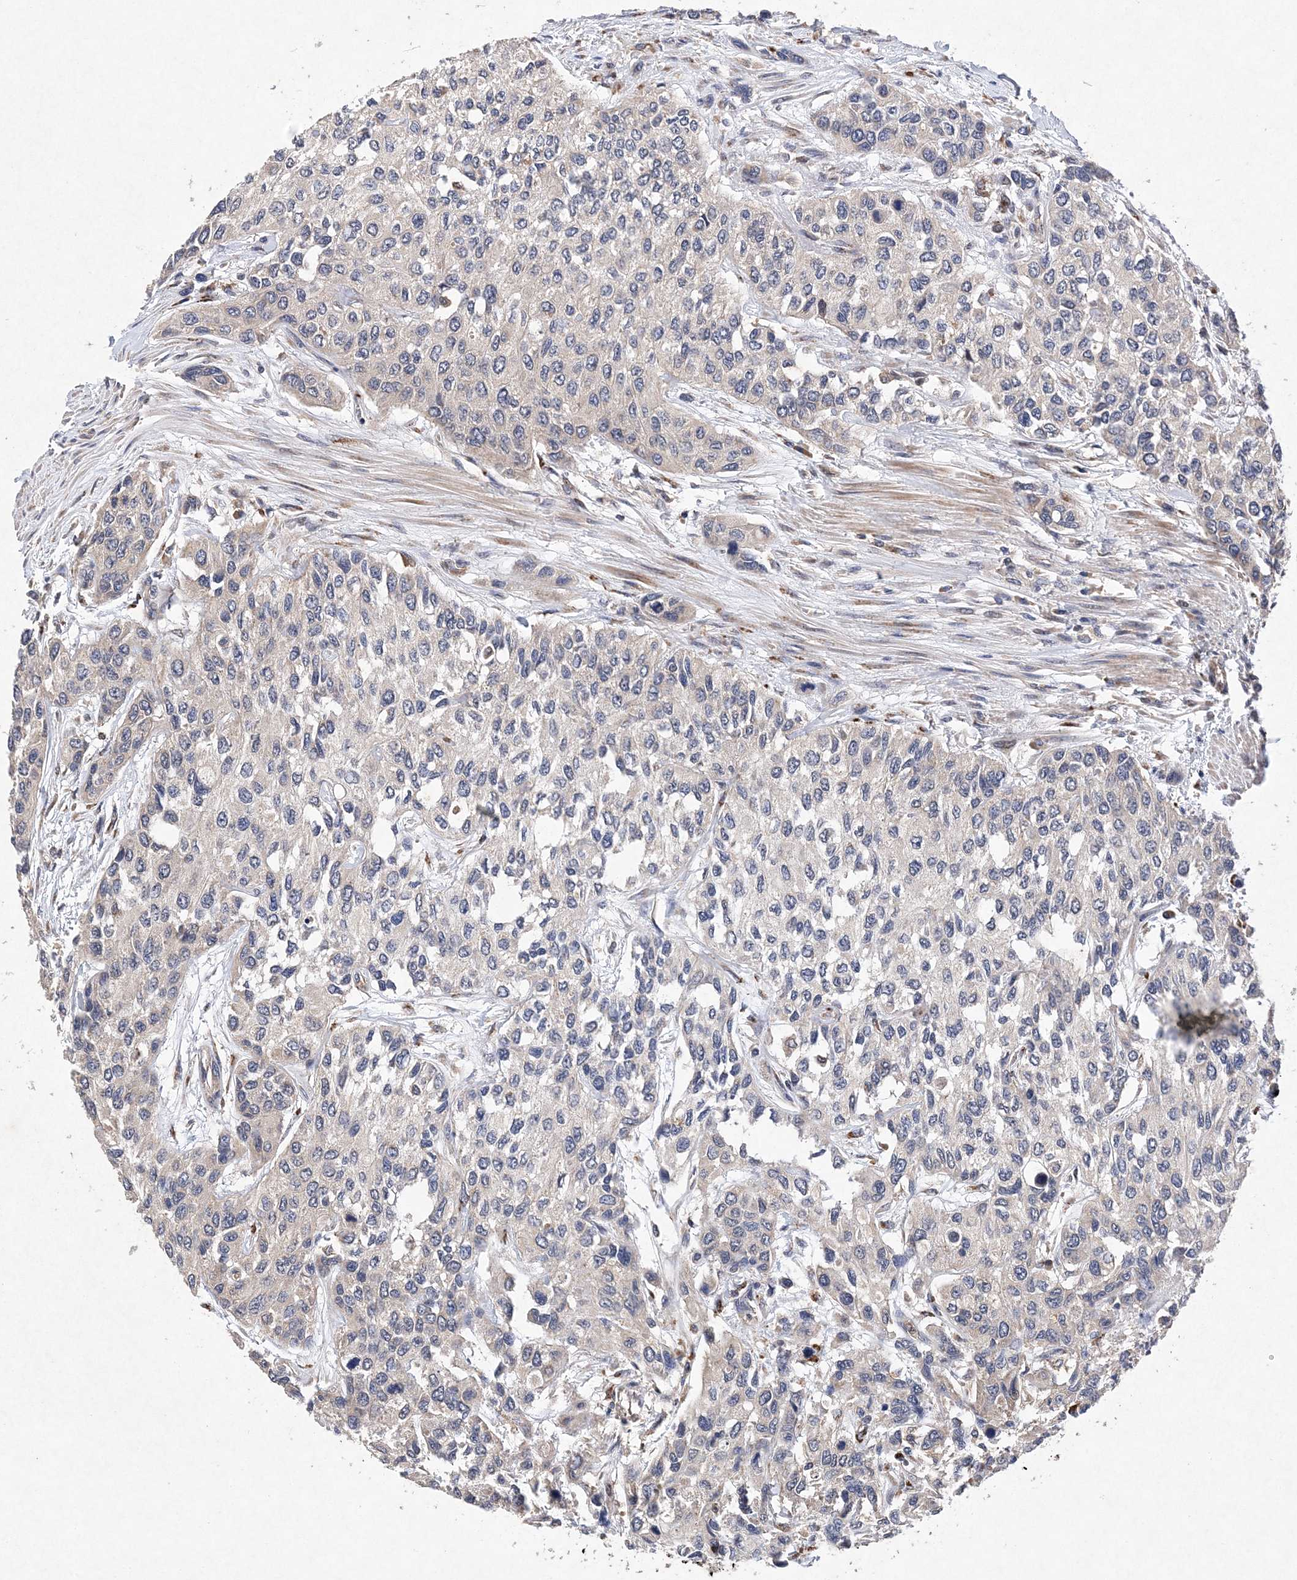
{"staining": {"intensity": "negative", "quantity": "none", "location": "none"}, "tissue": "urothelial cancer", "cell_type": "Tumor cells", "image_type": "cancer", "snomed": [{"axis": "morphology", "description": "Normal tissue, NOS"}, {"axis": "morphology", "description": "Urothelial carcinoma, High grade"}, {"axis": "topography", "description": "Vascular tissue"}, {"axis": "topography", "description": "Urinary bladder"}], "caption": "The histopathology image displays no significant staining in tumor cells of urothelial cancer.", "gene": "PROSER1", "patient": {"sex": "female", "age": 56}}